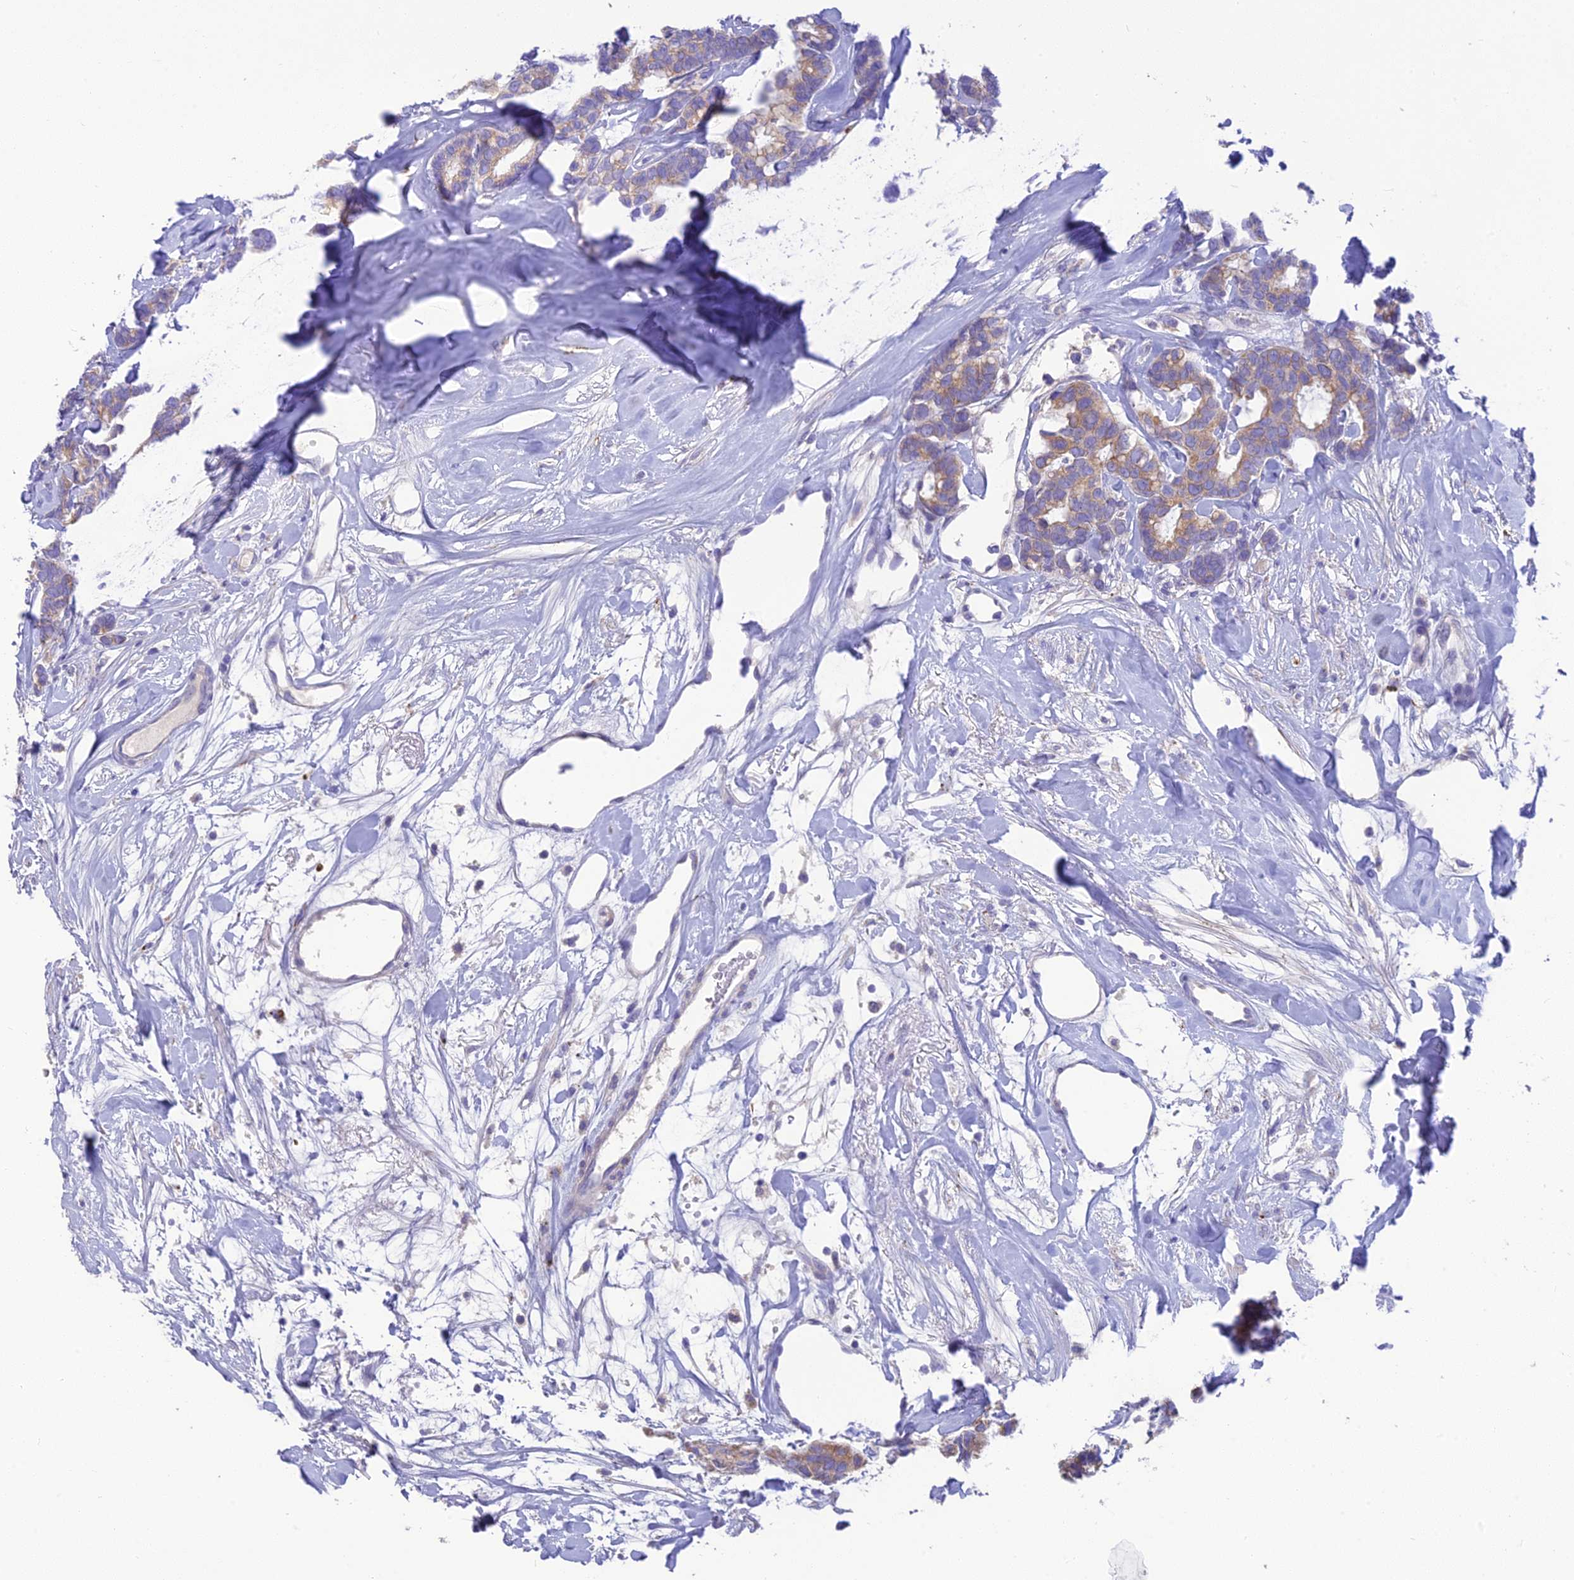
{"staining": {"intensity": "moderate", "quantity": ">75%", "location": "cytoplasmic/membranous"}, "tissue": "breast cancer", "cell_type": "Tumor cells", "image_type": "cancer", "snomed": [{"axis": "morphology", "description": "Duct carcinoma"}, {"axis": "topography", "description": "Breast"}], "caption": "Moderate cytoplasmic/membranous staining for a protein is present in approximately >75% of tumor cells of infiltrating ductal carcinoma (breast) using IHC.", "gene": "HSD17B2", "patient": {"sex": "female", "age": 87}}